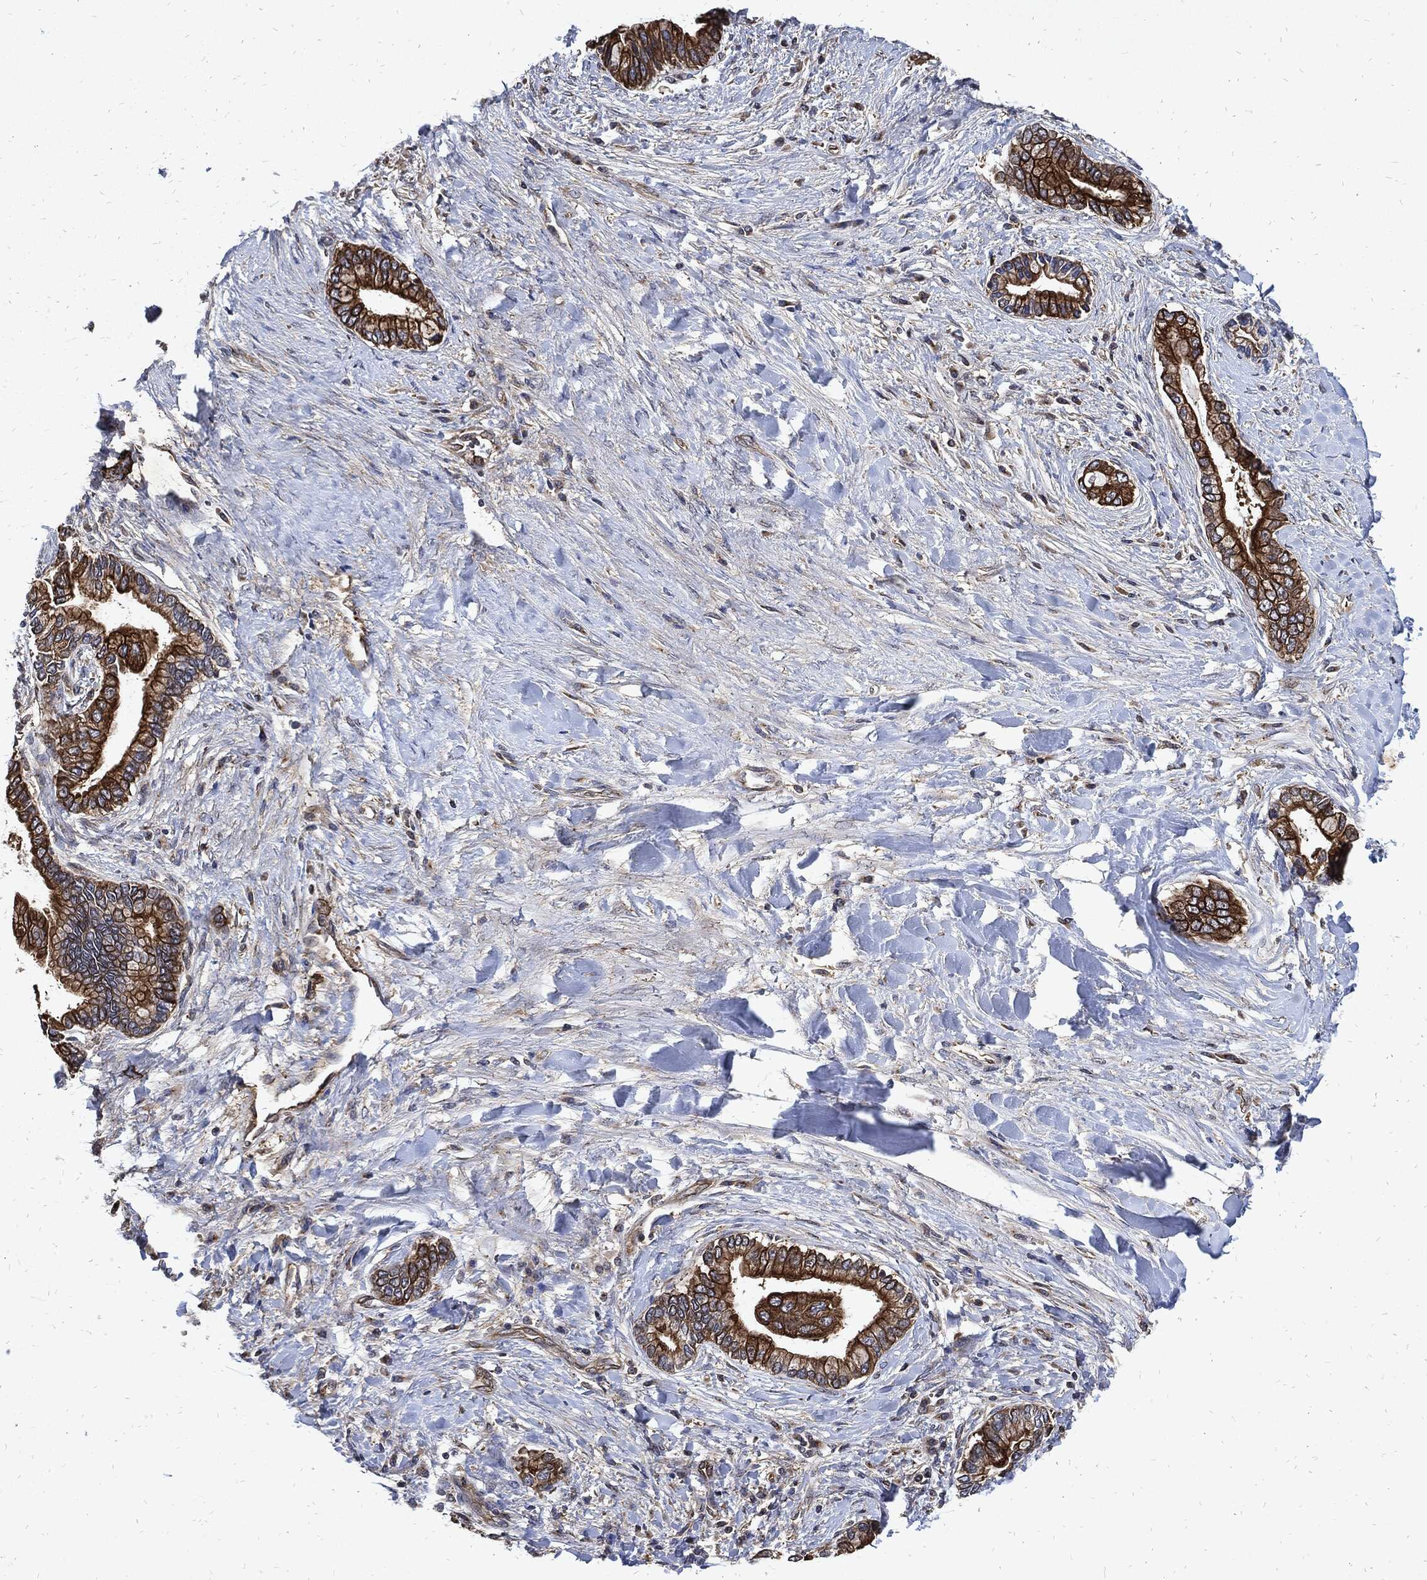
{"staining": {"intensity": "strong", "quantity": ">75%", "location": "cytoplasmic/membranous"}, "tissue": "liver cancer", "cell_type": "Tumor cells", "image_type": "cancer", "snomed": [{"axis": "morphology", "description": "Cholangiocarcinoma"}, {"axis": "topography", "description": "Liver"}], "caption": "Tumor cells show strong cytoplasmic/membranous positivity in about >75% of cells in liver cholangiocarcinoma.", "gene": "DCTN1", "patient": {"sex": "male", "age": 50}}